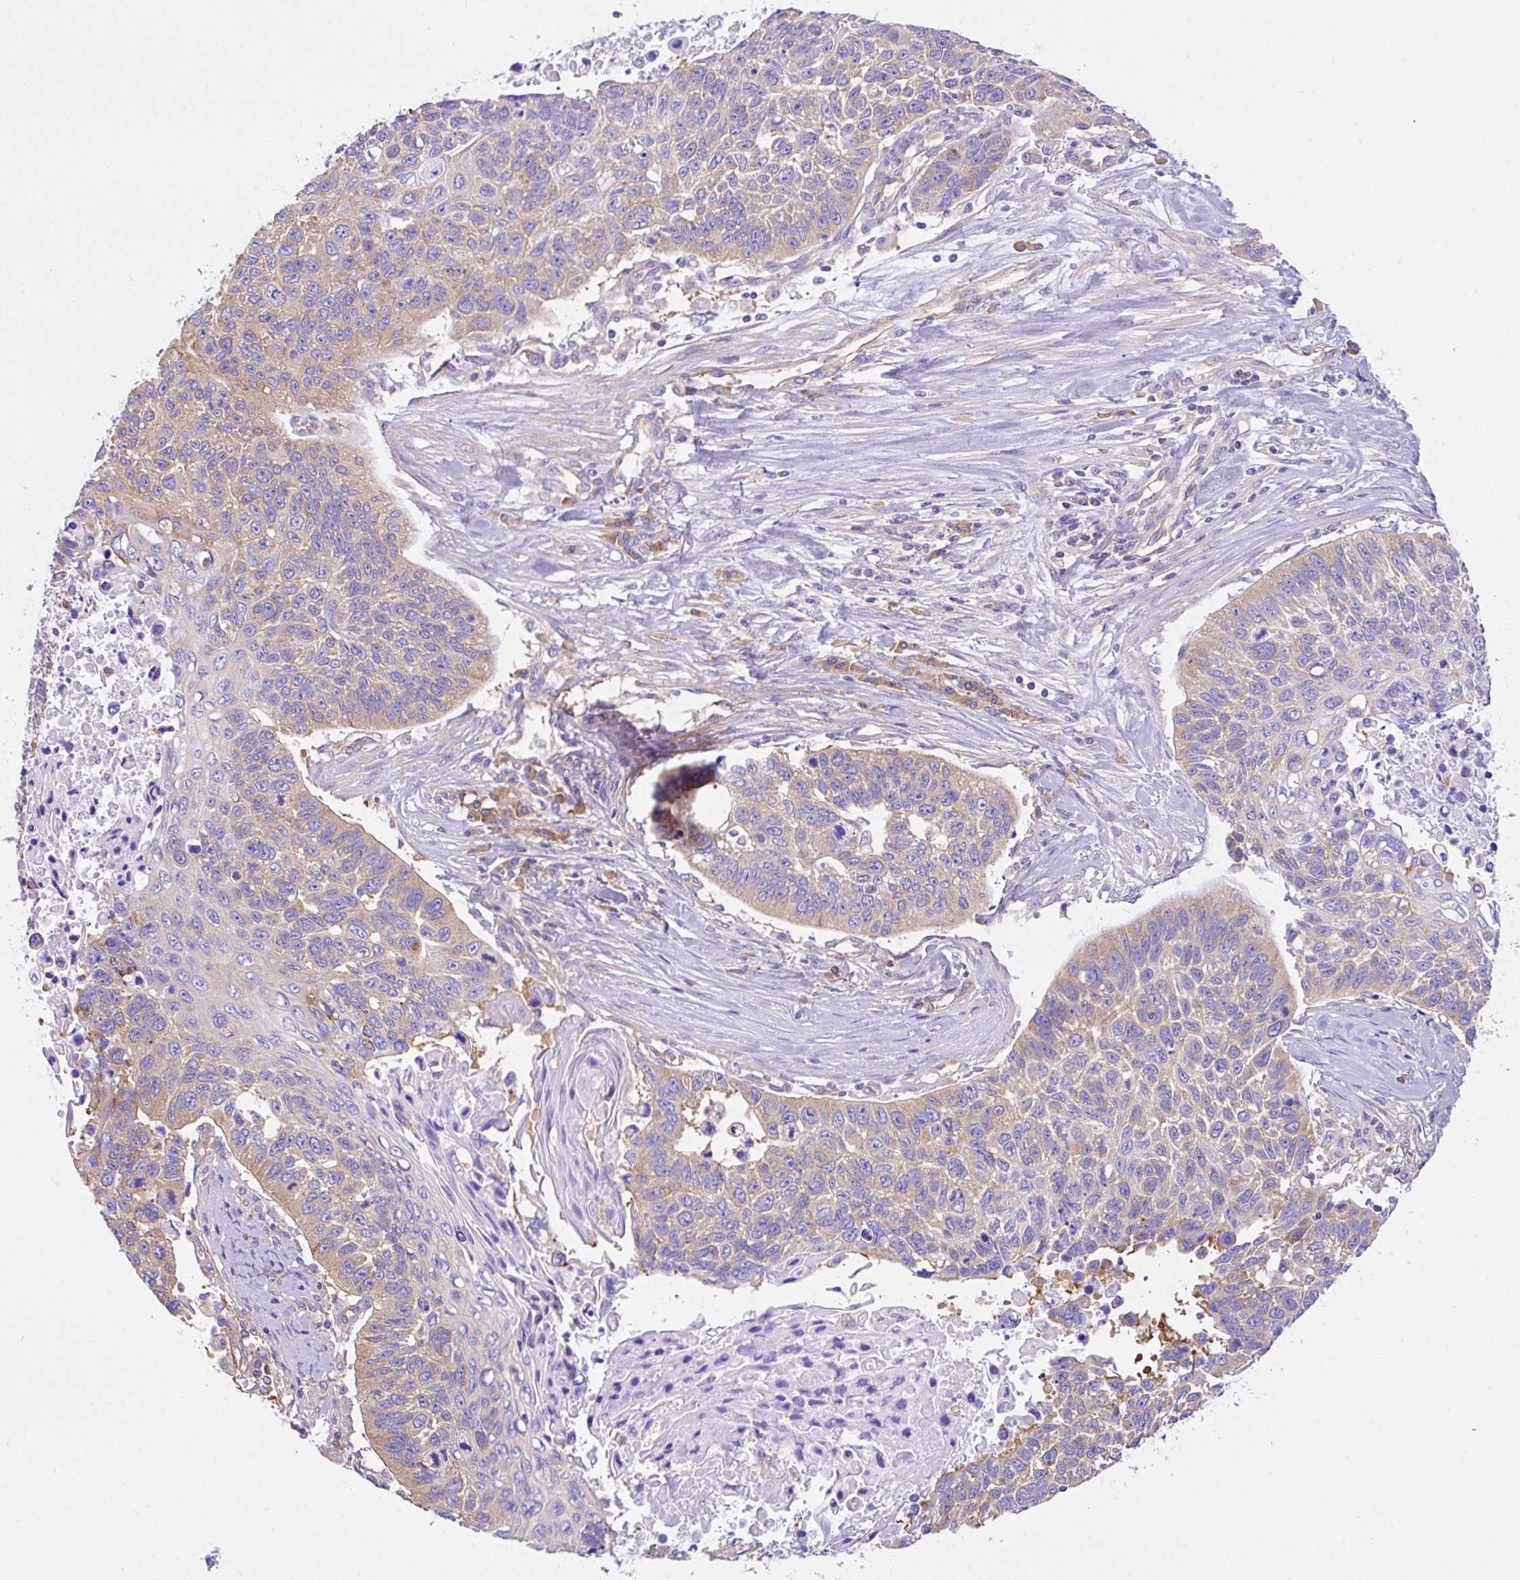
{"staining": {"intensity": "weak", "quantity": "25%-75%", "location": "cytoplasmic/membranous"}, "tissue": "lung cancer", "cell_type": "Tumor cells", "image_type": "cancer", "snomed": [{"axis": "morphology", "description": "Squamous cell carcinoma, NOS"}, {"axis": "topography", "description": "Lung"}], "caption": "This is an image of immunohistochemistry staining of lung cancer, which shows weak expression in the cytoplasmic/membranous of tumor cells.", "gene": "GFPT2", "patient": {"sex": "male", "age": 62}}